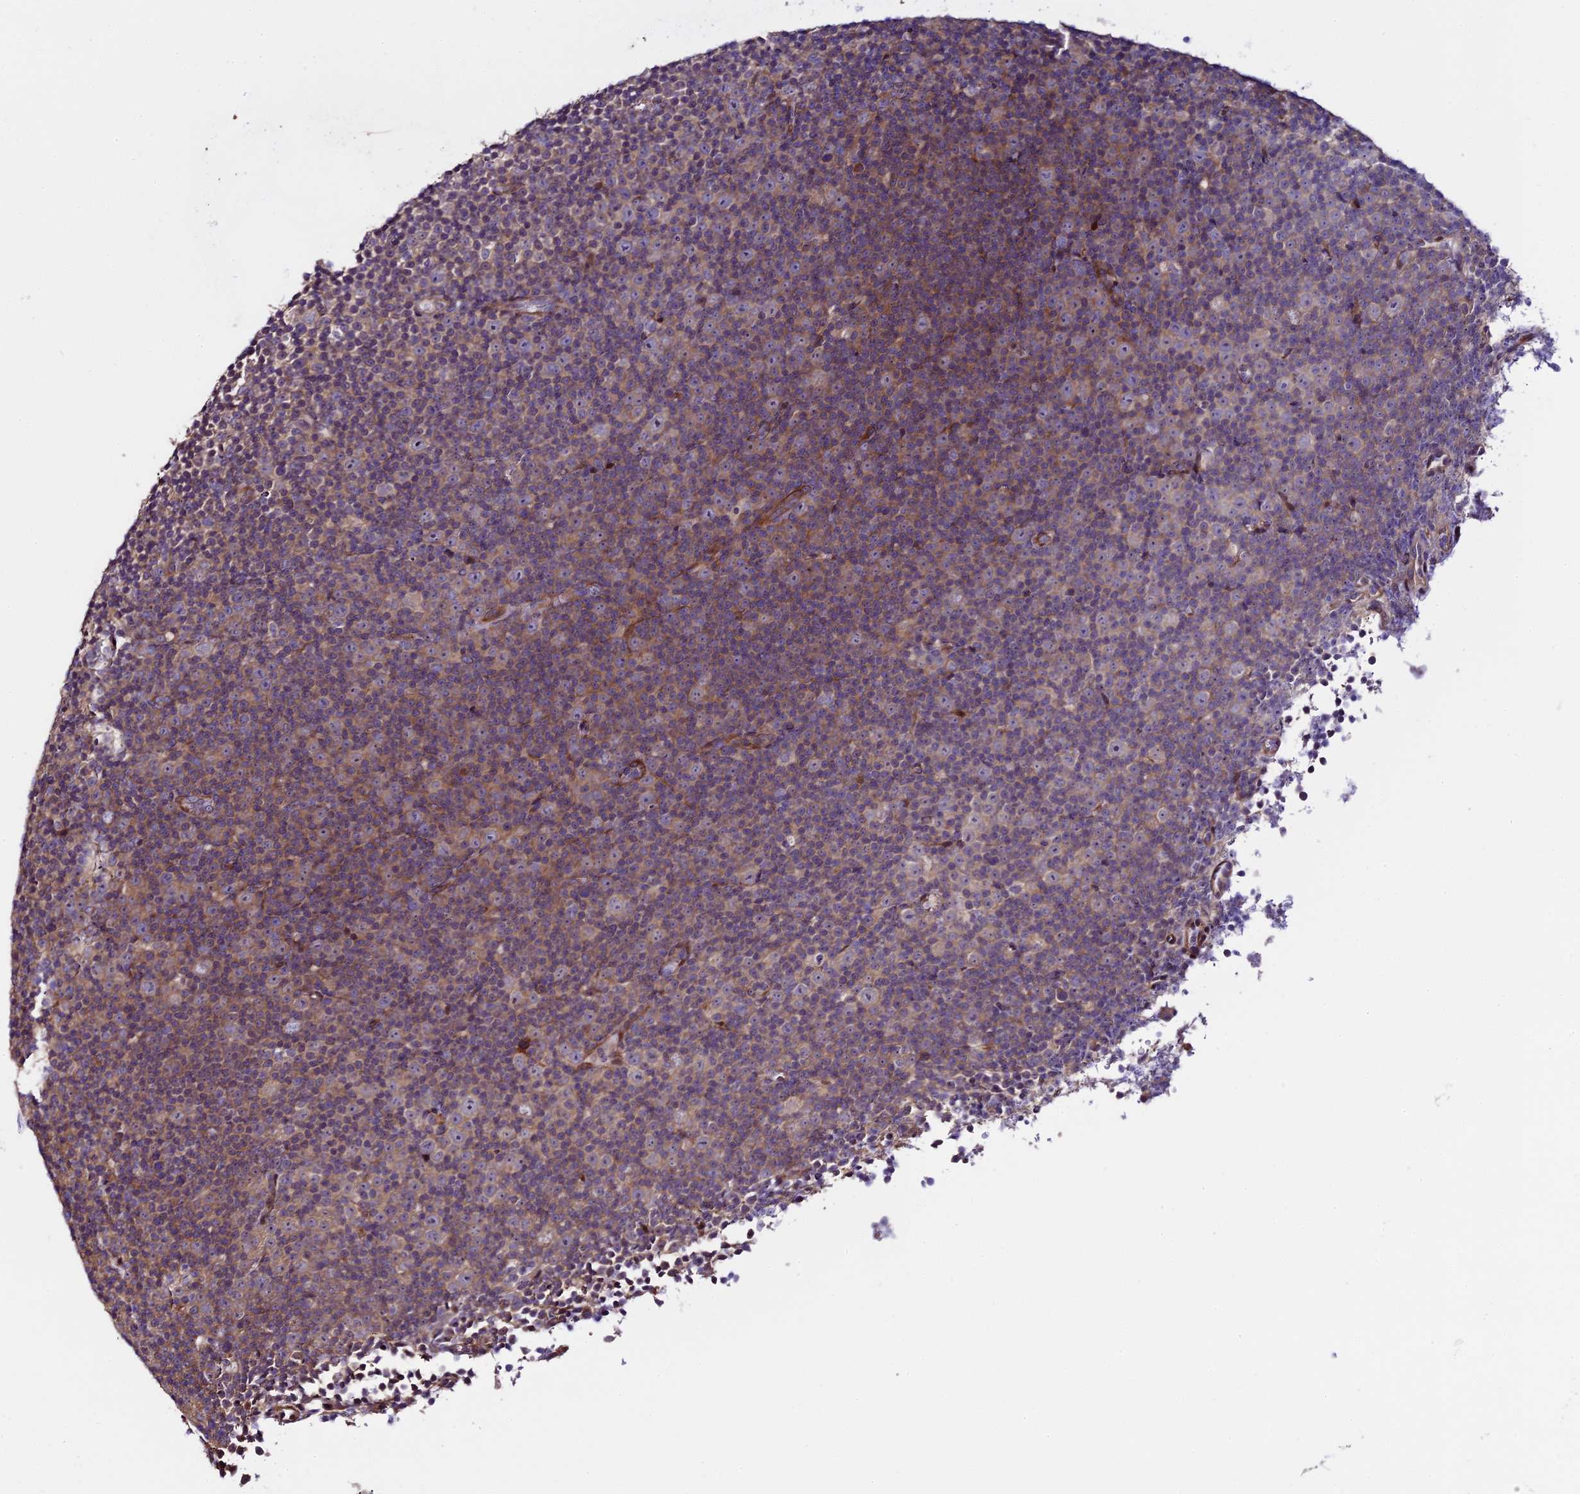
{"staining": {"intensity": "weak", "quantity": "<25%", "location": "cytoplasmic/membranous"}, "tissue": "lymphoma", "cell_type": "Tumor cells", "image_type": "cancer", "snomed": [{"axis": "morphology", "description": "Malignant lymphoma, non-Hodgkin's type, Low grade"}, {"axis": "topography", "description": "Lymph node"}], "caption": "A photomicrograph of human malignant lymphoma, non-Hodgkin's type (low-grade) is negative for staining in tumor cells.", "gene": "SPIRE1", "patient": {"sex": "female", "age": 67}}